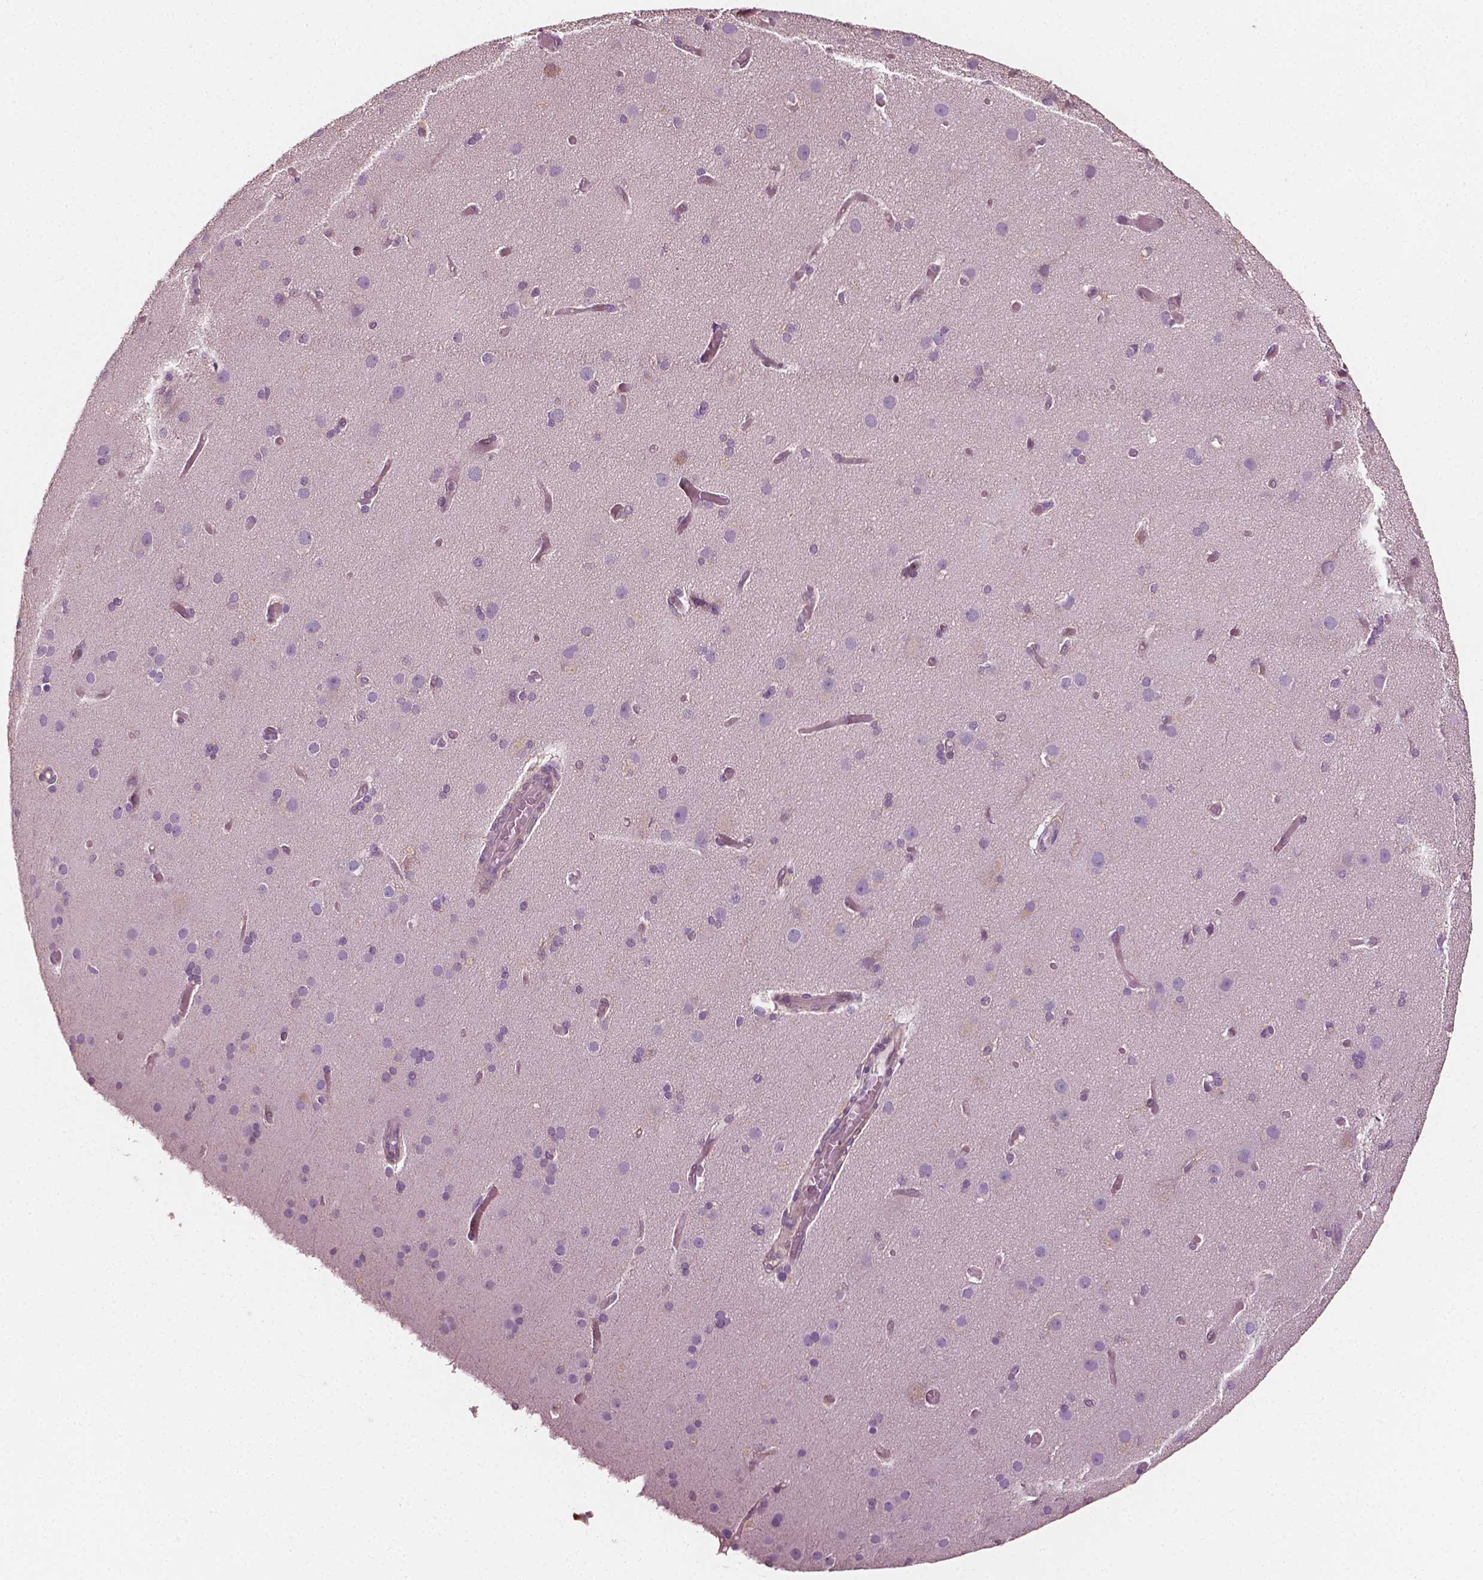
{"staining": {"intensity": "negative", "quantity": "none", "location": "none"}, "tissue": "cerebral cortex", "cell_type": "Endothelial cells", "image_type": "normal", "snomed": [{"axis": "morphology", "description": "Normal tissue, NOS"}, {"axis": "morphology", "description": "Glioma, malignant, High grade"}, {"axis": "topography", "description": "Cerebral cortex"}], "caption": "High magnification brightfield microscopy of unremarkable cerebral cortex stained with DAB (brown) and counterstained with hematoxylin (blue): endothelial cells show no significant positivity.", "gene": "MCL1", "patient": {"sex": "male", "age": 71}}